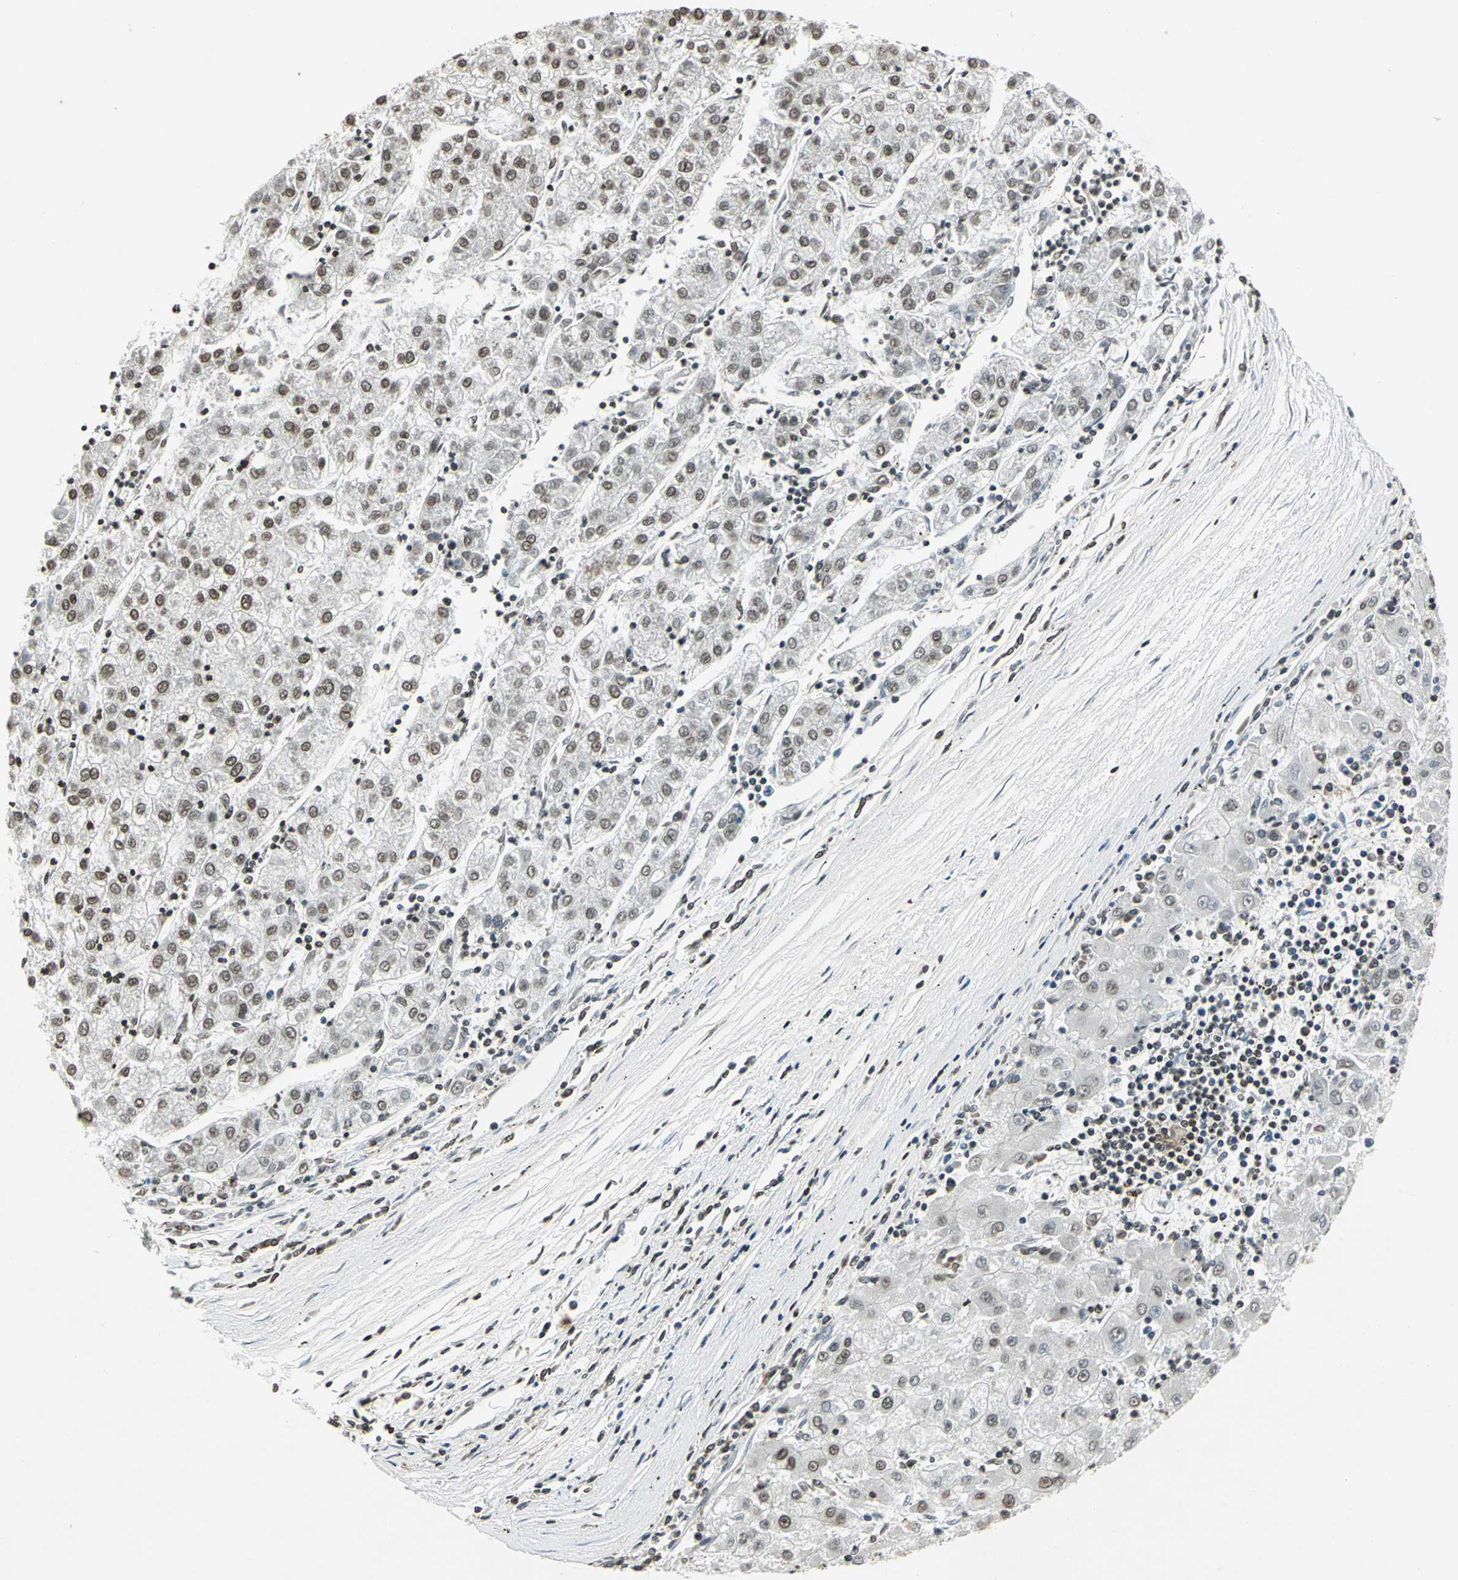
{"staining": {"intensity": "negative", "quantity": "none", "location": "none"}, "tissue": "liver cancer", "cell_type": "Tumor cells", "image_type": "cancer", "snomed": [{"axis": "morphology", "description": "Carcinoma, Hepatocellular, NOS"}, {"axis": "topography", "description": "Liver"}], "caption": "Liver hepatocellular carcinoma was stained to show a protein in brown. There is no significant positivity in tumor cells. (DAB immunohistochemistry (IHC) with hematoxylin counter stain).", "gene": "LGALS3", "patient": {"sex": "male", "age": 72}}